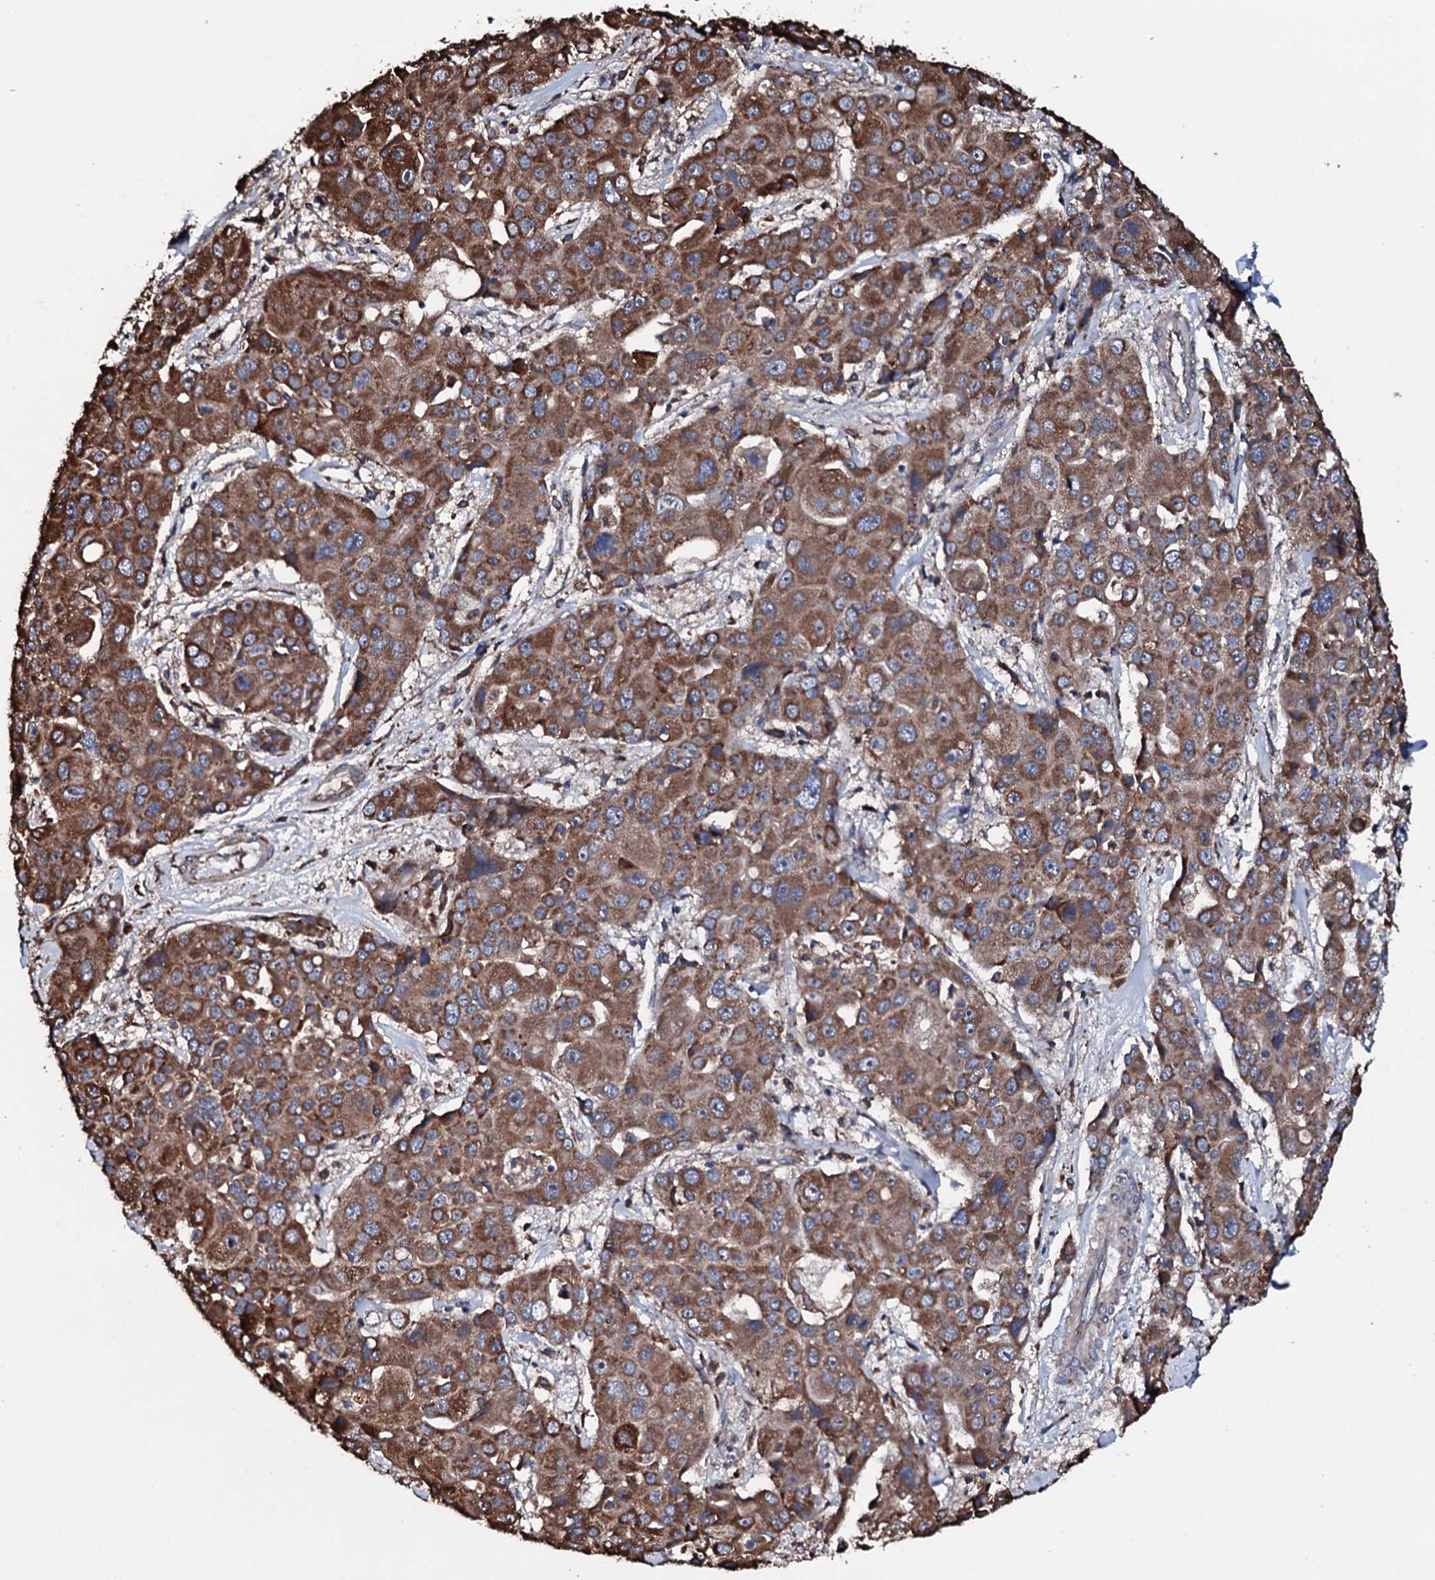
{"staining": {"intensity": "strong", "quantity": ">75%", "location": "cytoplasmic/membranous"}, "tissue": "liver cancer", "cell_type": "Tumor cells", "image_type": "cancer", "snomed": [{"axis": "morphology", "description": "Cholangiocarcinoma"}, {"axis": "topography", "description": "Liver"}], "caption": "This is an image of IHC staining of cholangiocarcinoma (liver), which shows strong expression in the cytoplasmic/membranous of tumor cells.", "gene": "RAB12", "patient": {"sex": "male", "age": 67}}